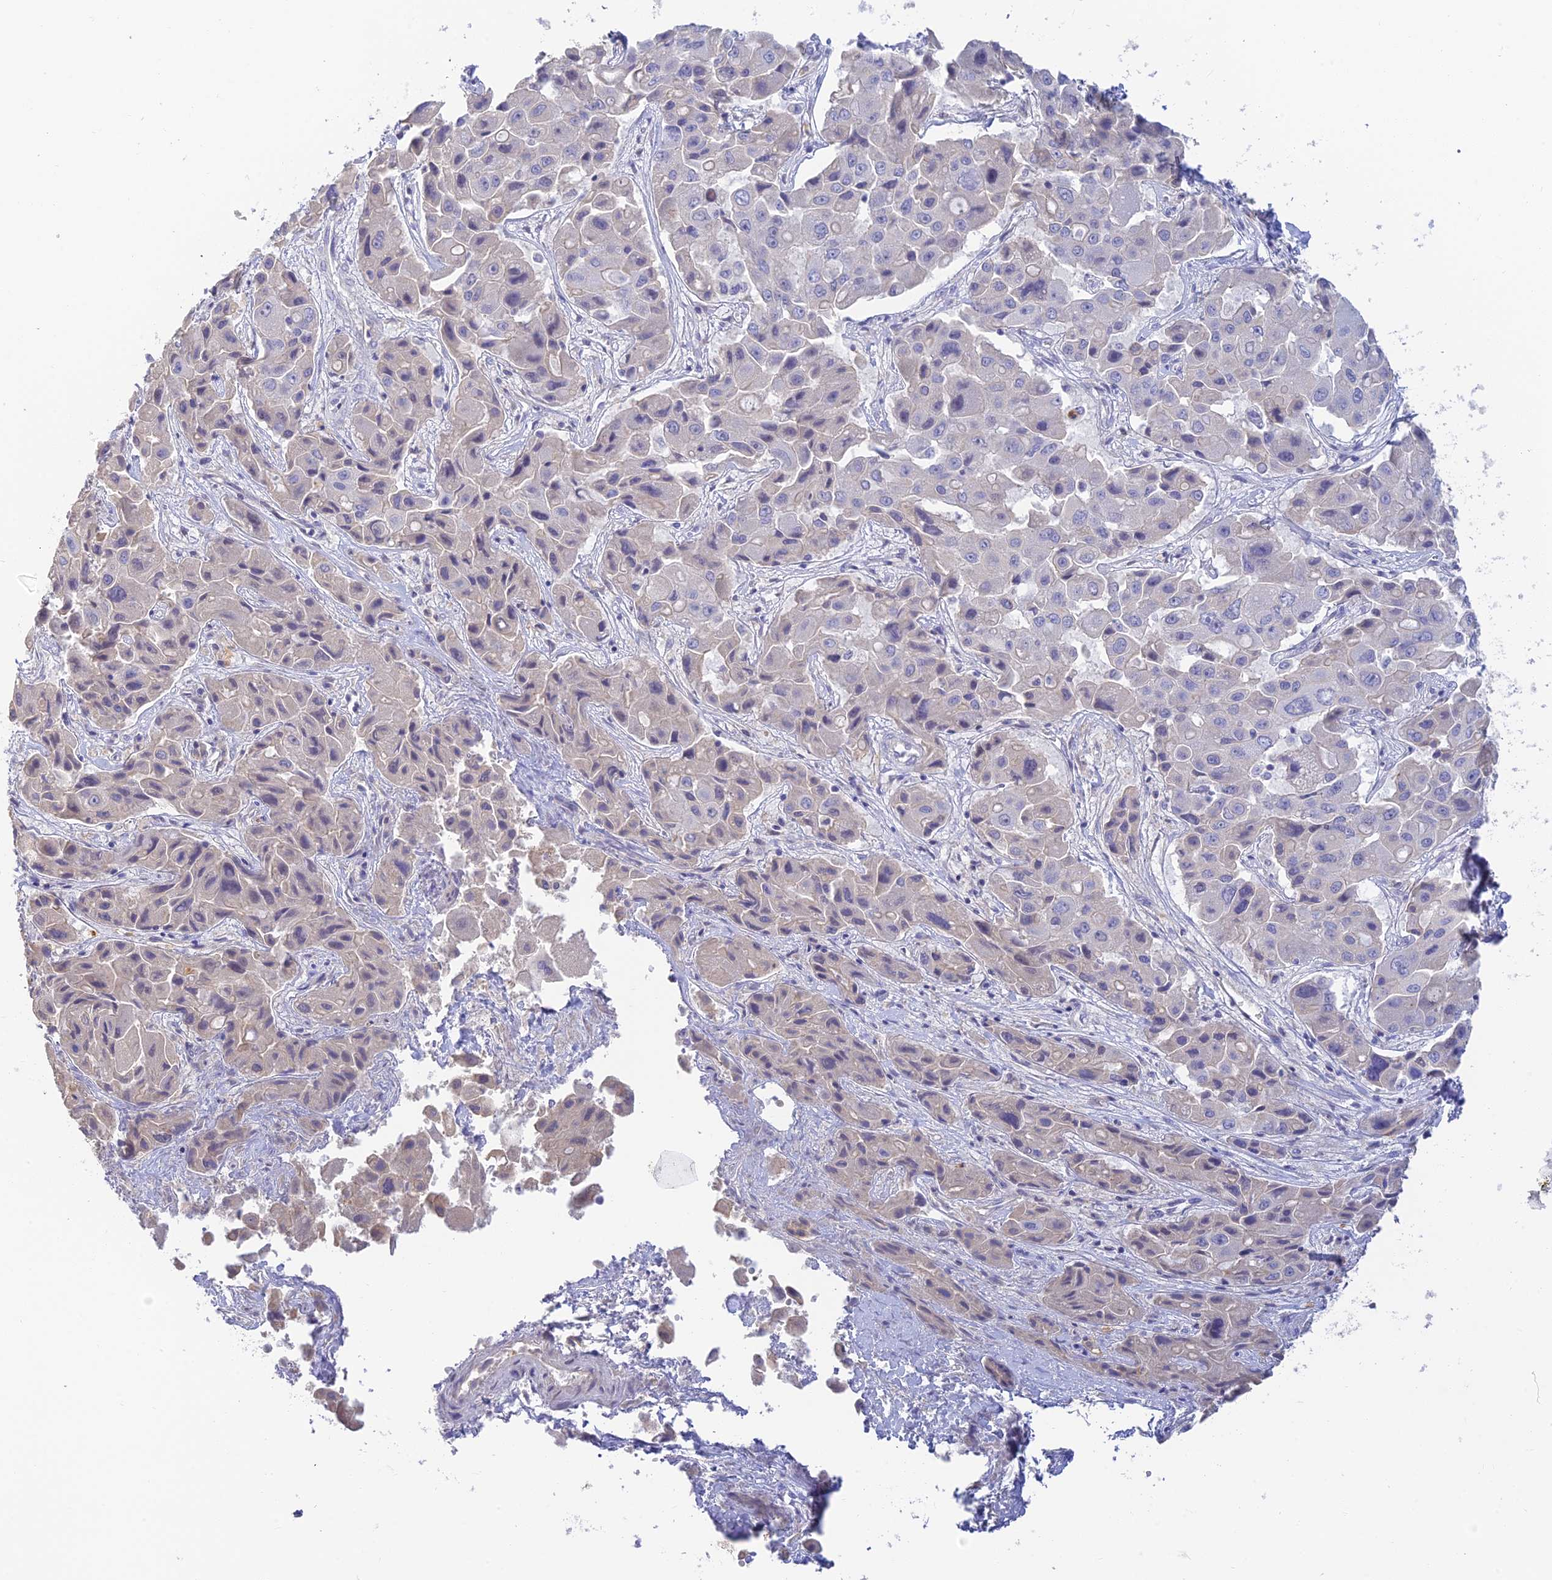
{"staining": {"intensity": "negative", "quantity": "none", "location": "none"}, "tissue": "liver cancer", "cell_type": "Tumor cells", "image_type": "cancer", "snomed": [{"axis": "morphology", "description": "Cholangiocarcinoma"}, {"axis": "topography", "description": "Liver"}], "caption": "The micrograph reveals no staining of tumor cells in cholangiocarcinoma (liver).", "gene": "INTS13", "patient": {"sex": "male", "age": 67}}